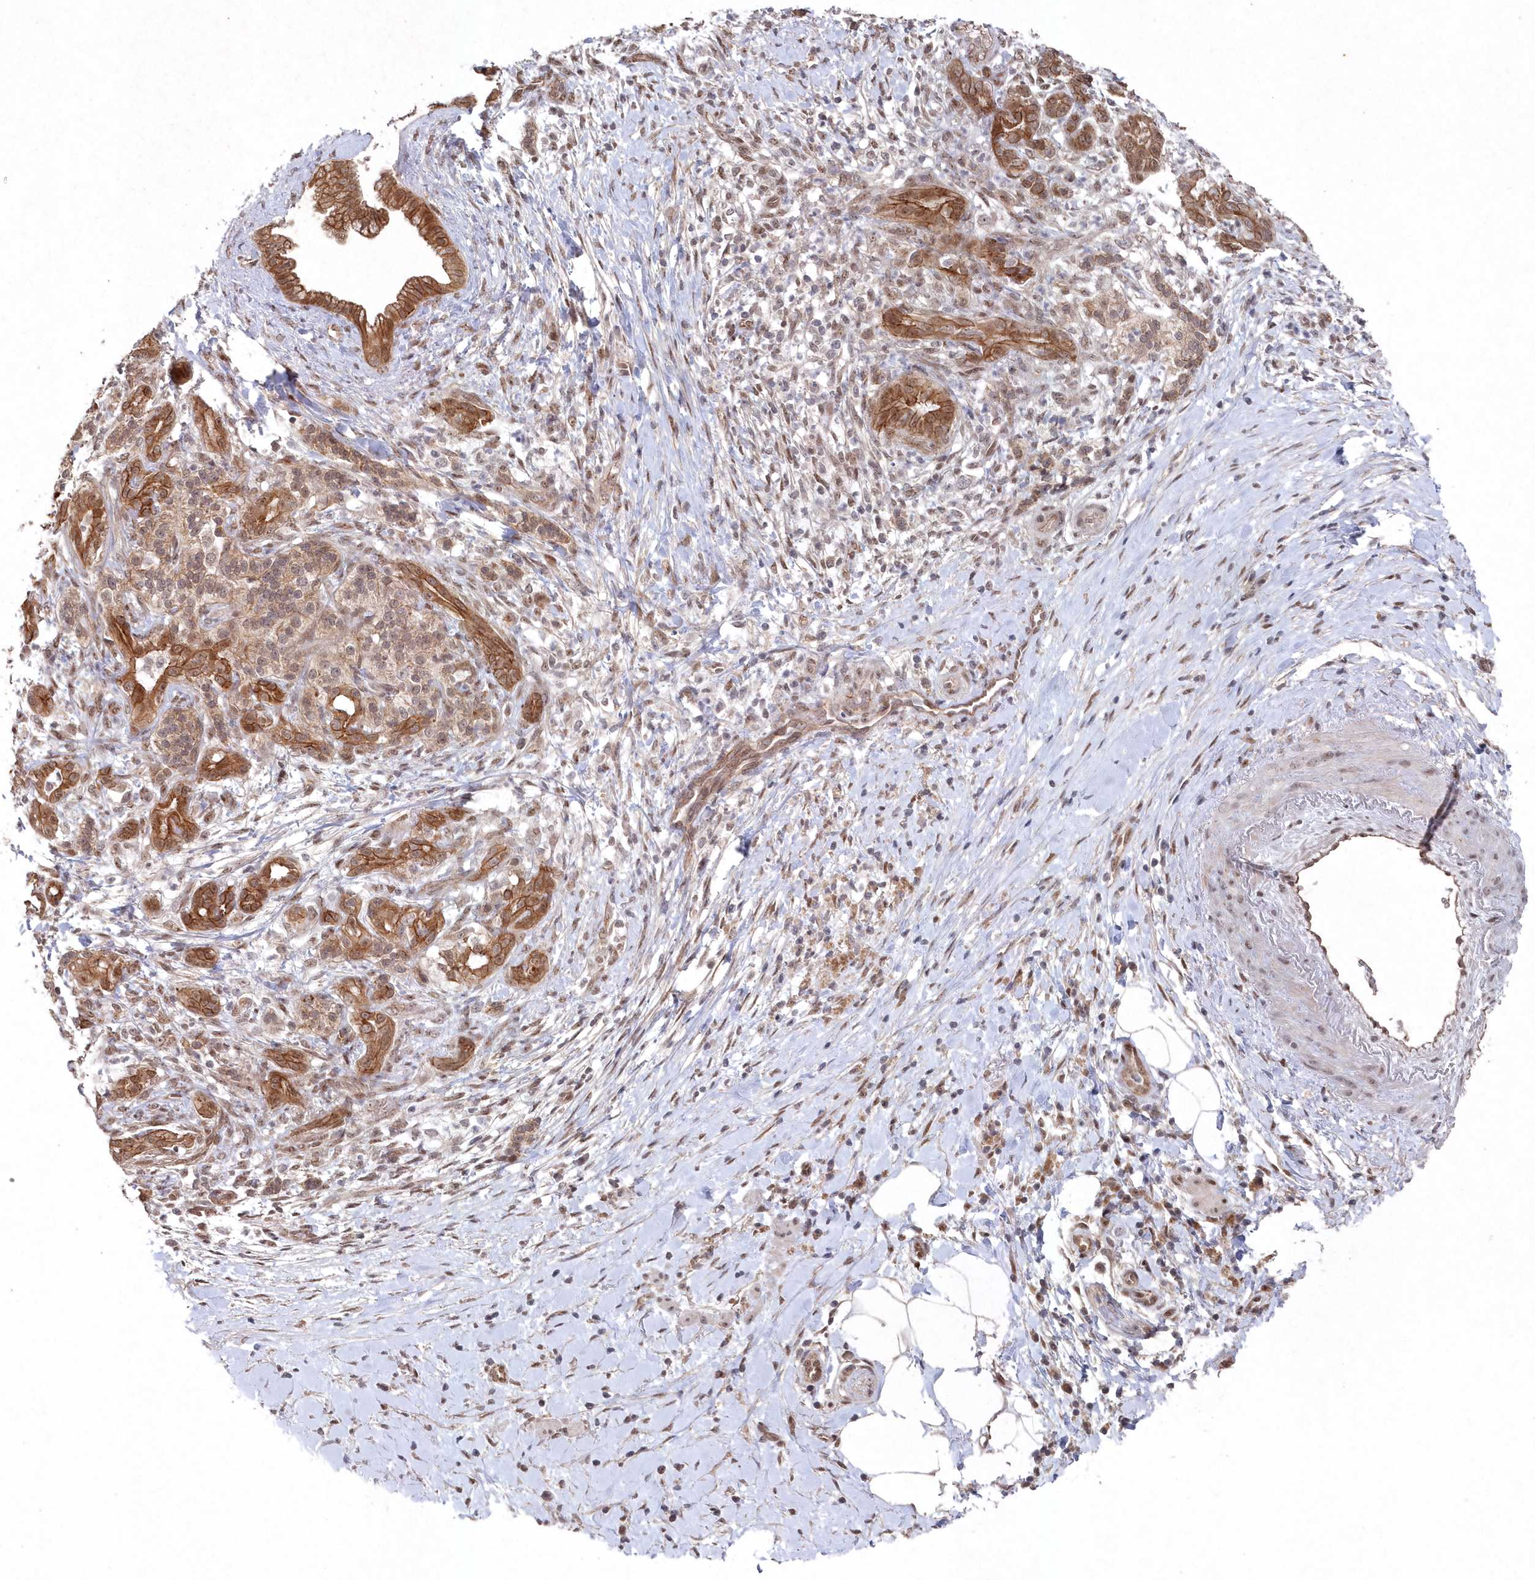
{"staining": {"intensity": "strong", "quantity": ">75%", "location": "cytoplasmic/membranous"}, "tissue": "pancreatic cancer", "cell_type": "Tumor cells", "image_type": "cancer", "snomed": [{"axis": "morphology", "description": "Adenocarcinoma, NOS"}, {"axis": "topography", "description": "Pancreas"}], "caption": "Protein staining of pancreatic cancer (adenocarcinoma) tissue exhibits strong cytoplasmic/membranous positivity in about >75% of tumor cells.", "gene": "VSIG2", "patient": {"sex": "male", "age": 58}}